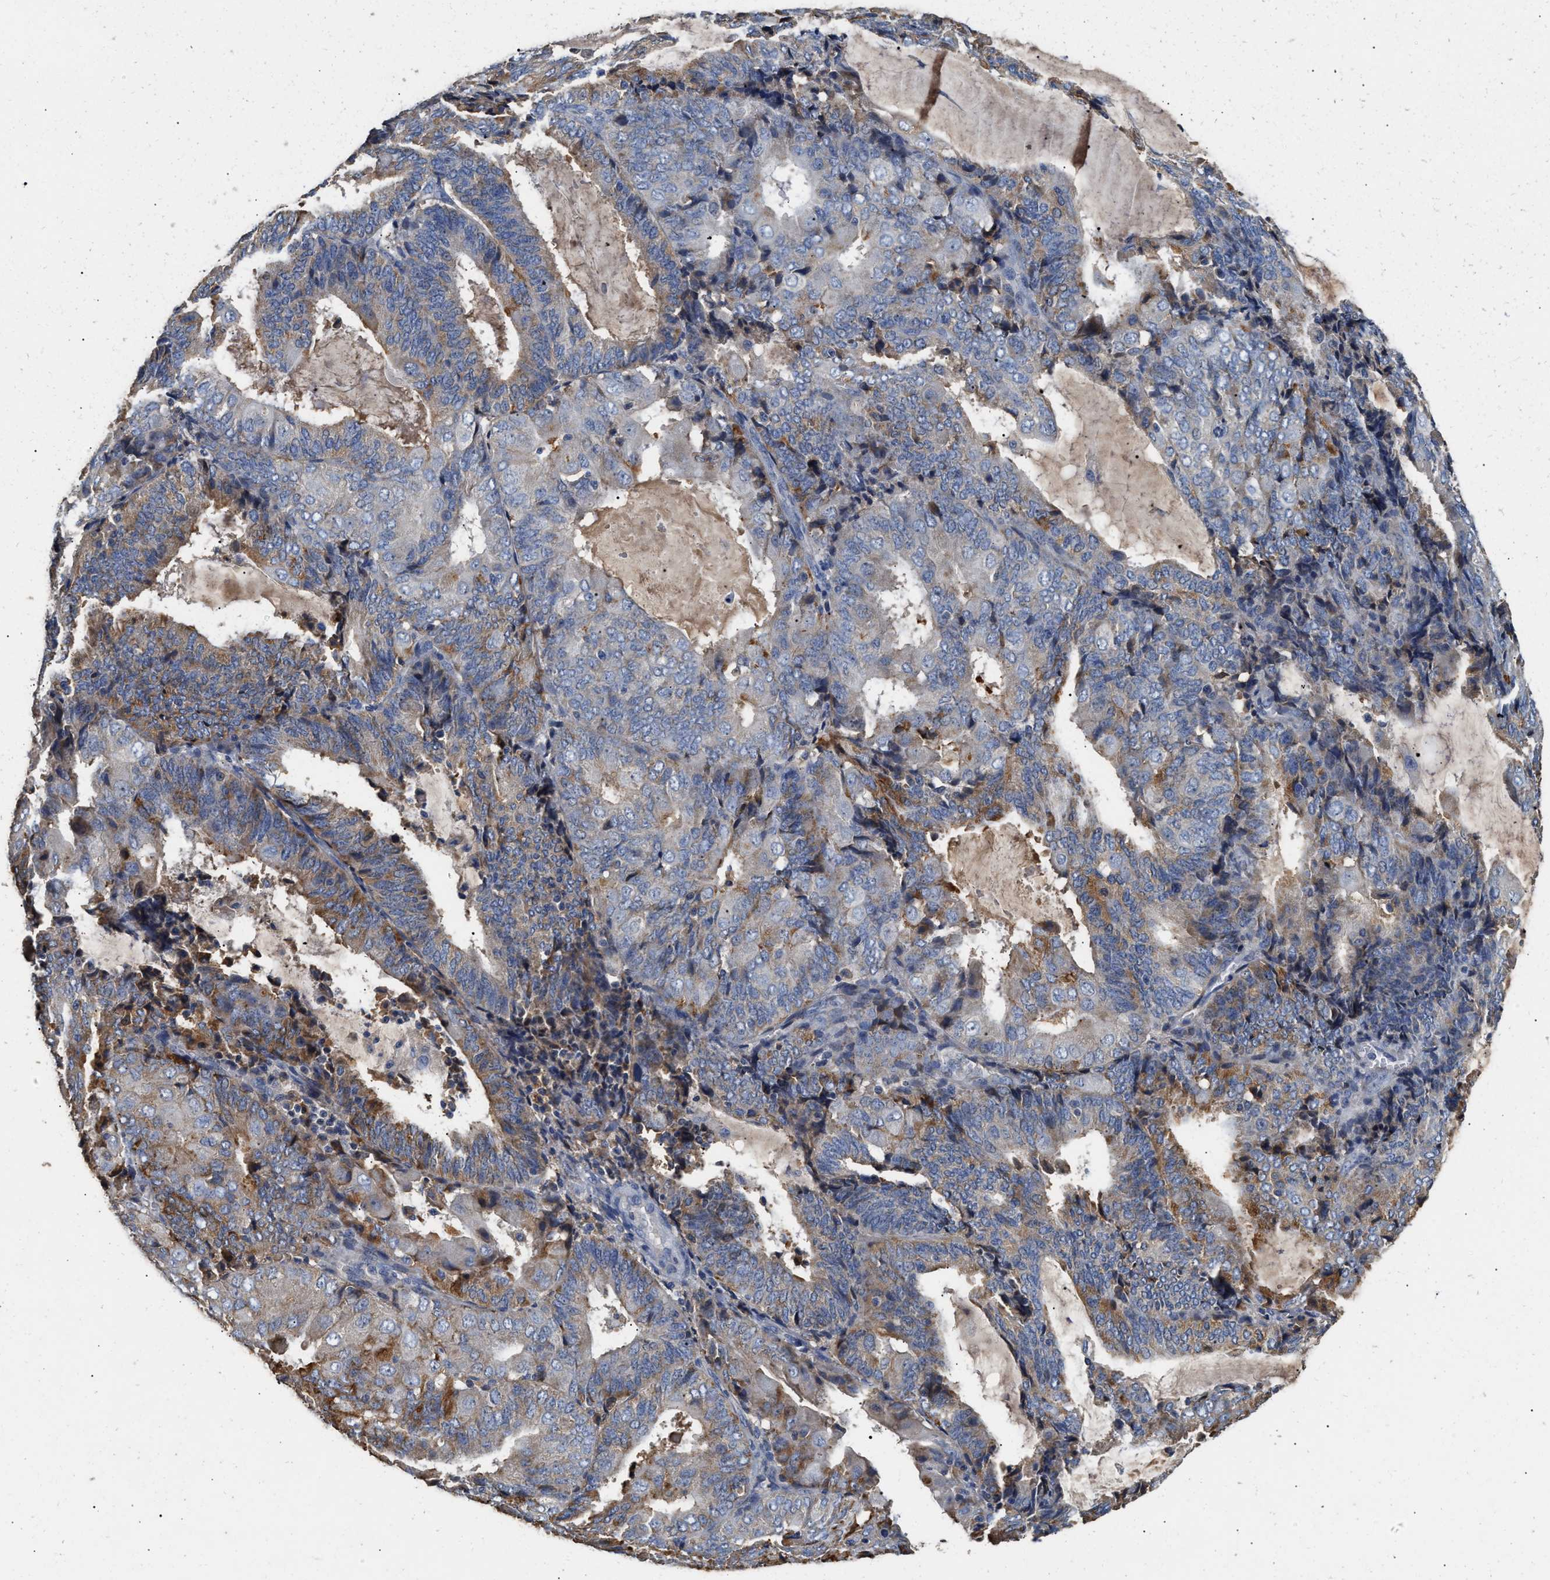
{"staining": {"intensity": "moderate", "quantity": "<25%", "location": "cytoplasmic/membranous"}, "tissue": "endometrial cancer", "cell_type": "Tumor cells", "image_type": "cancer", "snomed": [{"axis": "morphology", "description": "Adenocarcinoma, NOS"}, {"axis": "topography", "description": "Endometrium"}], "caption": "Moderate cytoplasmic/membranous protein staining is seen in about <25% of tumor cells in adenocarcinoma (endometrial).", "gene": "C3", "patient": {"sex": "female", "age": 81}}